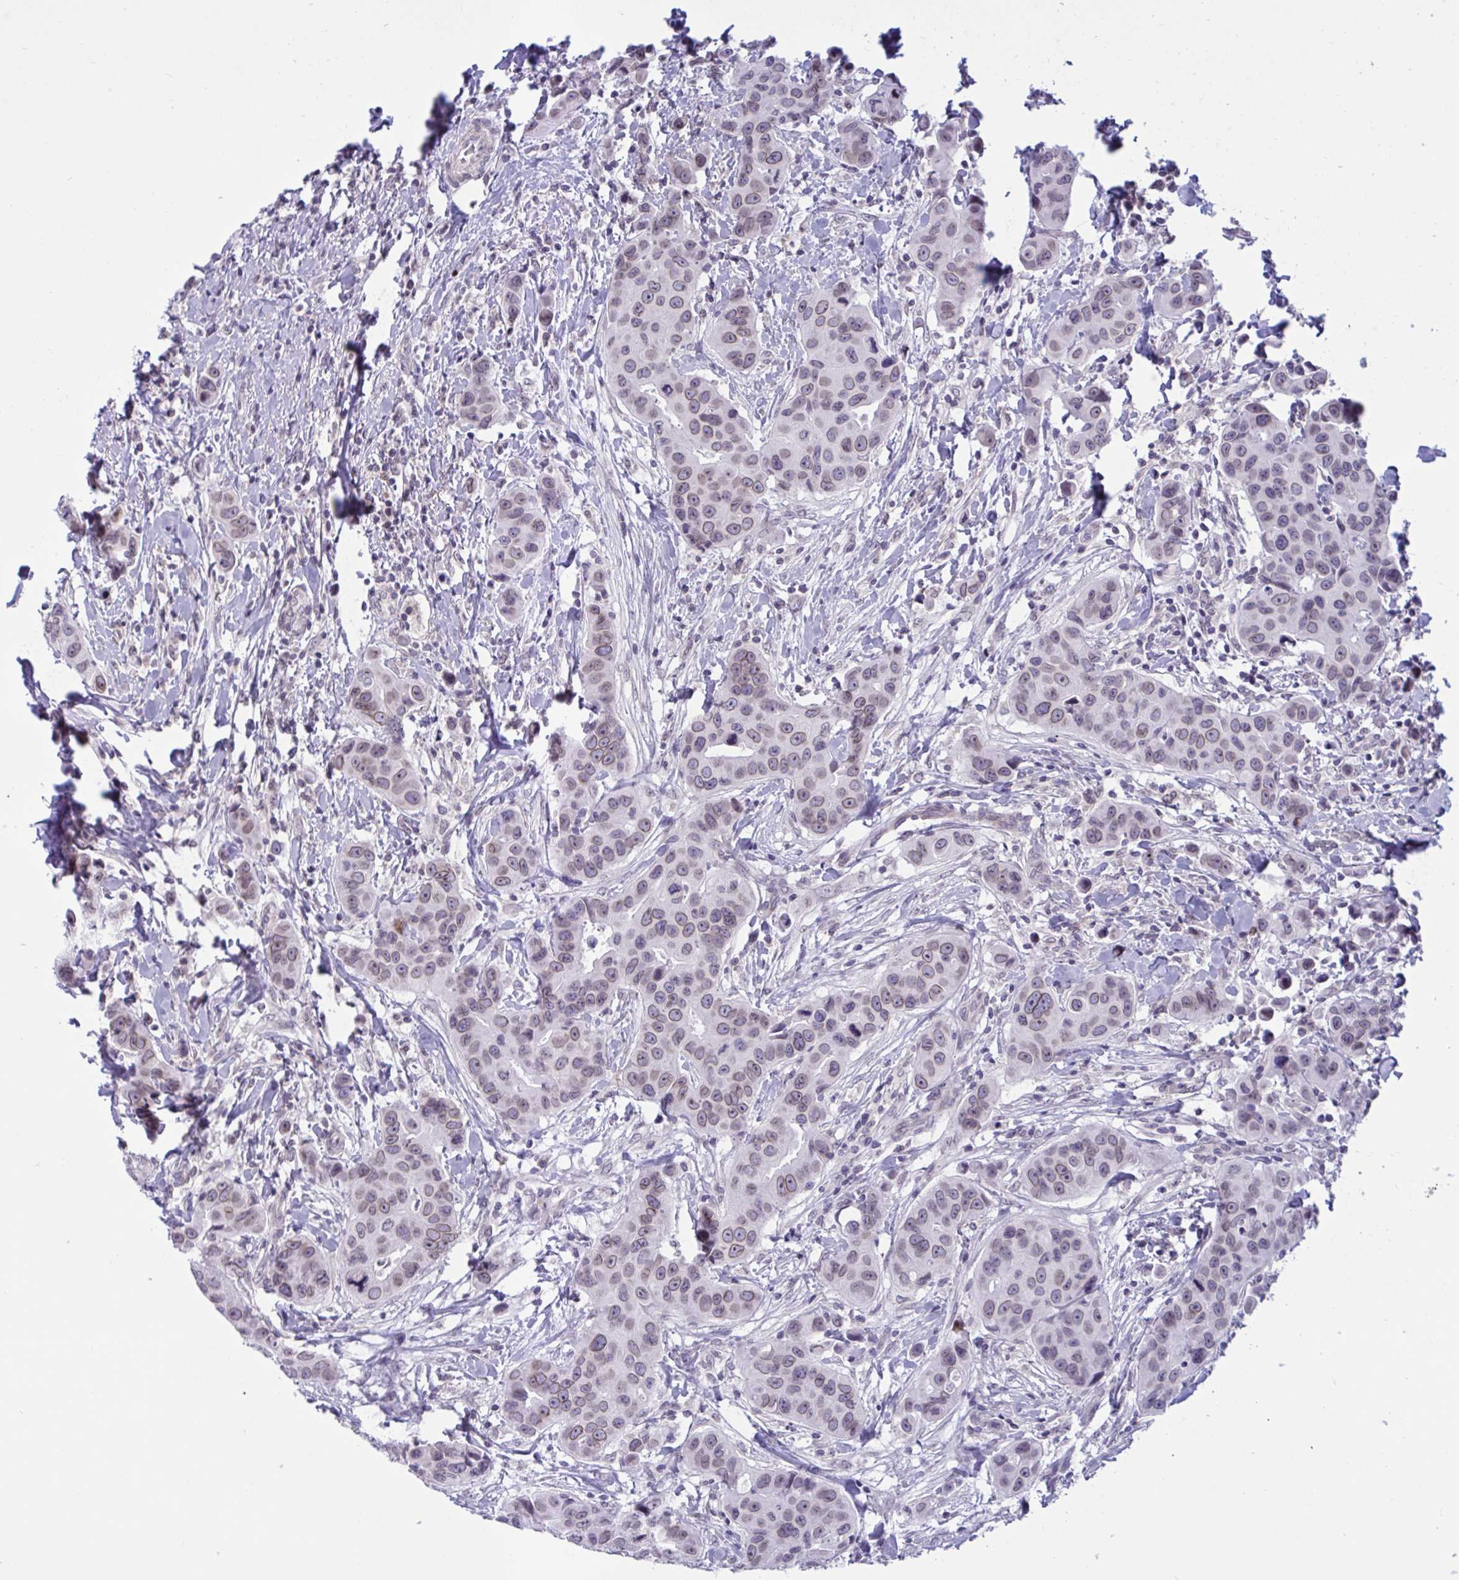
{"staining": {"intensity": "weak", "quantity": ">75%", "location": "nuclear"}, "tissue": "breast cancer", "cell_type": "Tumor cells", "image_type": "cancer", "snomed": [{"axis": "morphology", "description": "Duct carcinoma"}, {"axis": "topography", "description": "Breast"}], "caption": "Weak nuclear expression is seen in about >75% of tumor cells in breast cancer (invasive ductal carcinoma).", "gene": "DOCK11", "patient": {"sex": "female", "age": 24}}